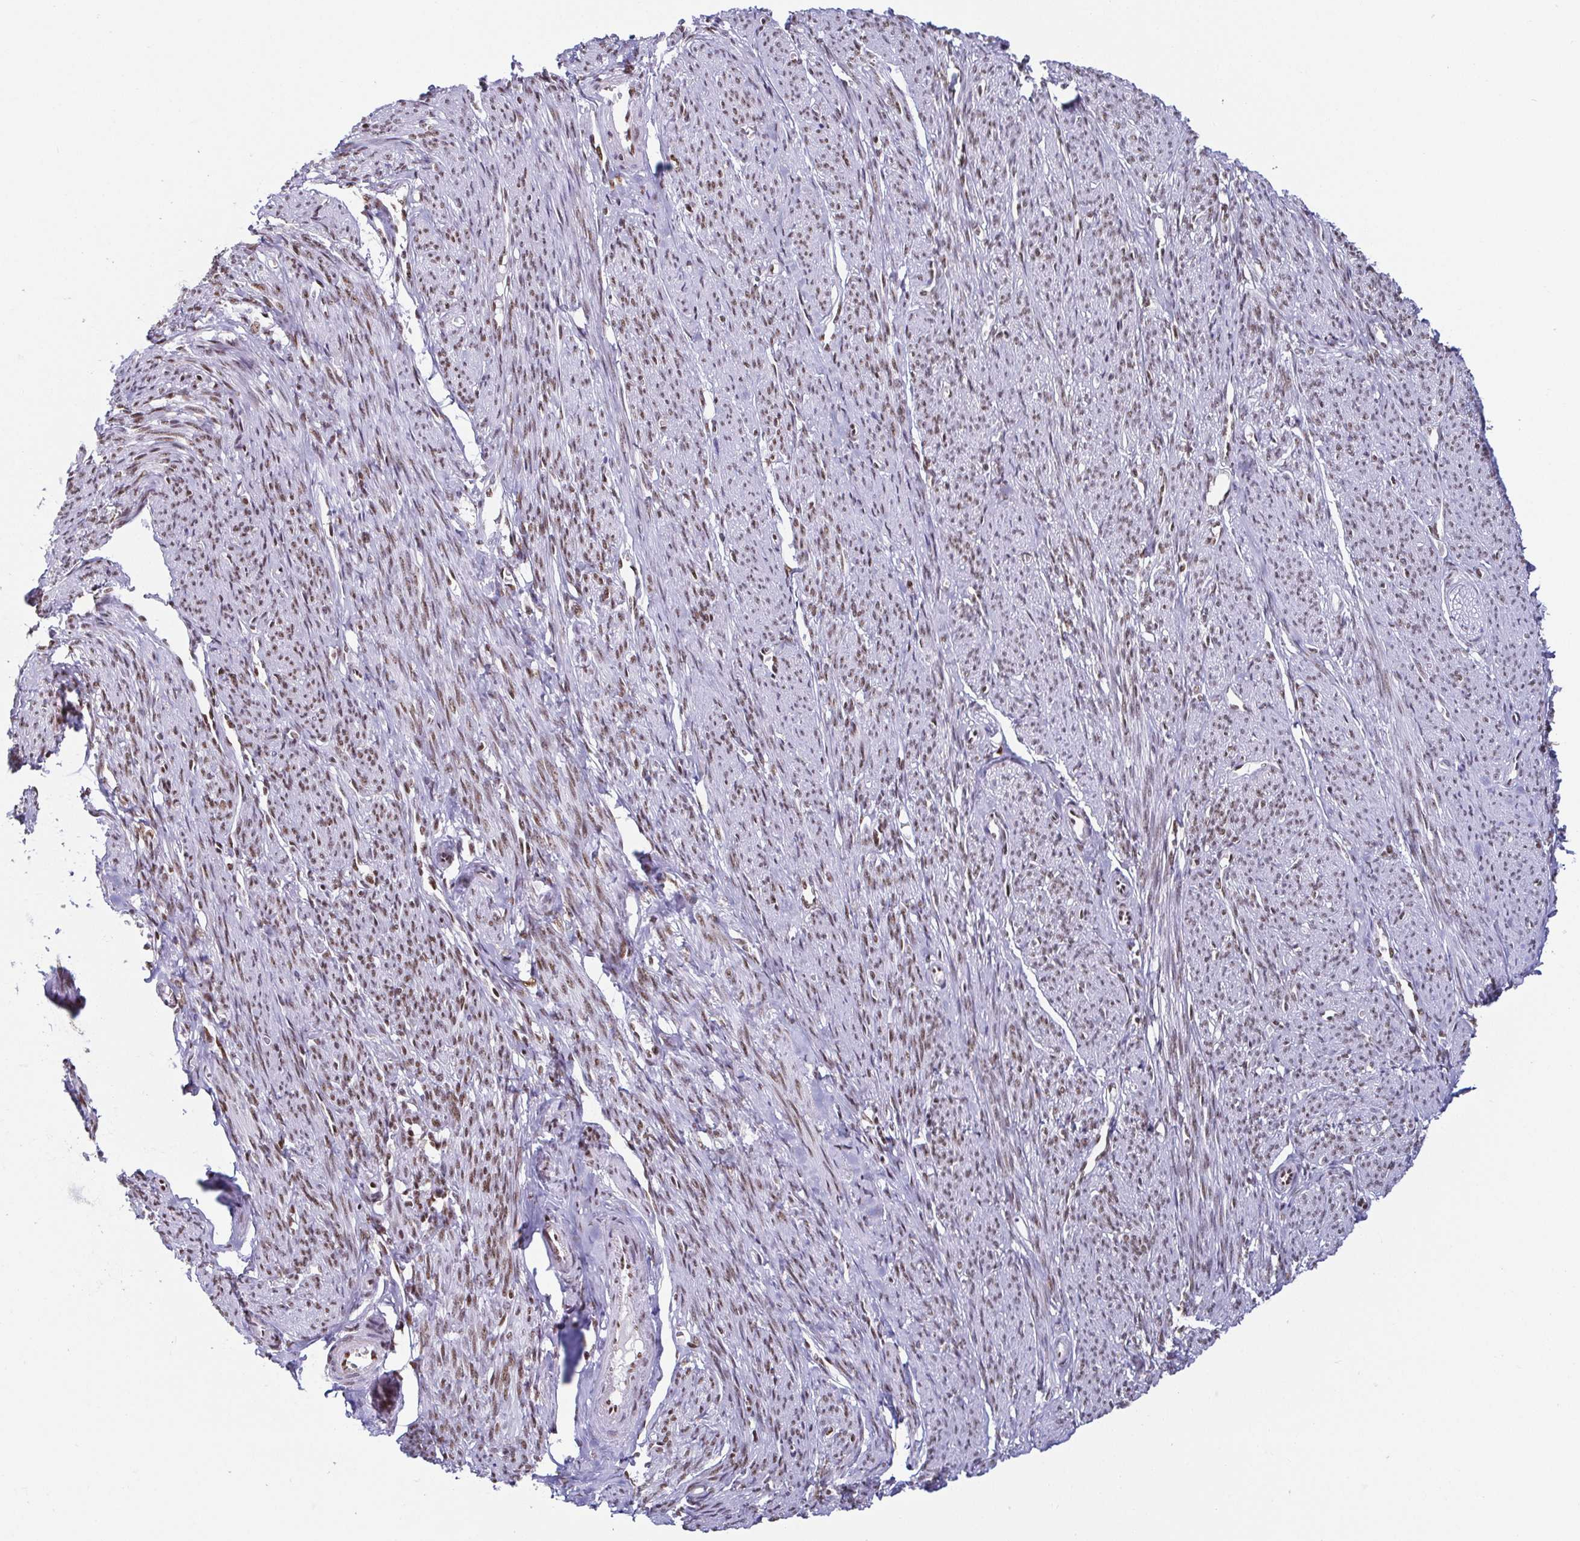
{"staining": {"intensity": "strong", "quantity": "25%-75%", "location": "nuclear"}, "tissue": "smooth muscle", "cell_type": "Smooth muscle cells", "image_type": "normal", "snomed": [{"axis": "morphology", "description": "Normal tissue, NOS"}, {"axis": "topography", "description": "Smooth muscle"}], "caption": "Immunohistochemistry image of unremarkable smooth muscle: human smooth muscle stained using IHC demonstrates high levels of strong protein expression localized specifically in the nuclear of smooth muscle cells, appearing as a nuclear brown color.", "gene": "EWSR1", "patient": {"sex": "female", "age": 65}}